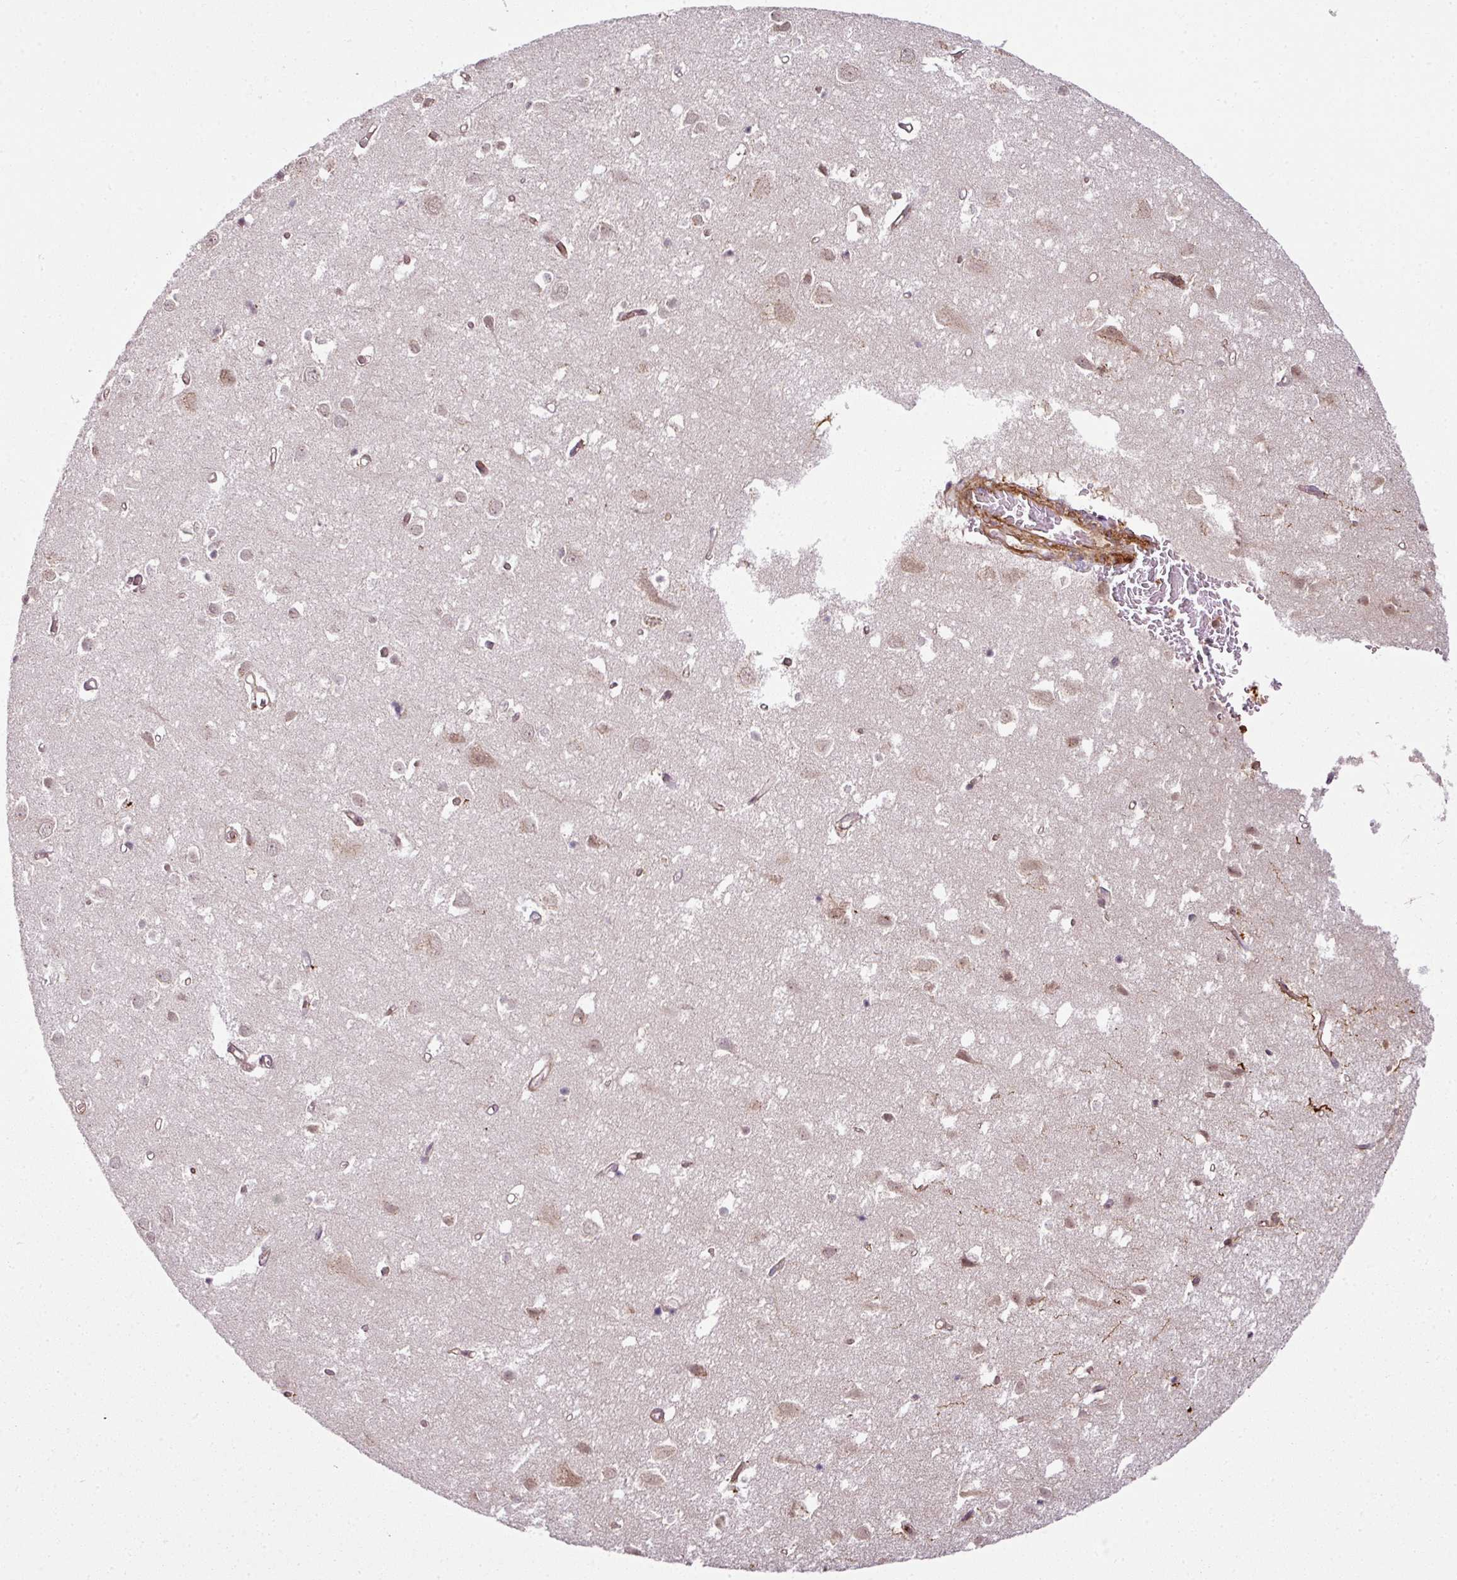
{"staining": {"intensity": "moderate", "quantity": "25%-75%", "location": "cytoplasmic/membranous"}, "tissue": "cerebral cortex", "cell_type": "Endothelial cells", "image_type": "normal", "snomed": [{"axis": "morphology", "description": "Normal tissue, NOS"}, {"axis": "topography", "description": "Cerebral cortex"}], "caption": "DAB immunohistochemical staining of normal human cerebral cortex shows moderate cytoplasmic/membranous protein positivity in approximately 25%-75% of endothelial cells.", "gene": "ATAT1", "patient": {"sex": "male", "age": 70}}